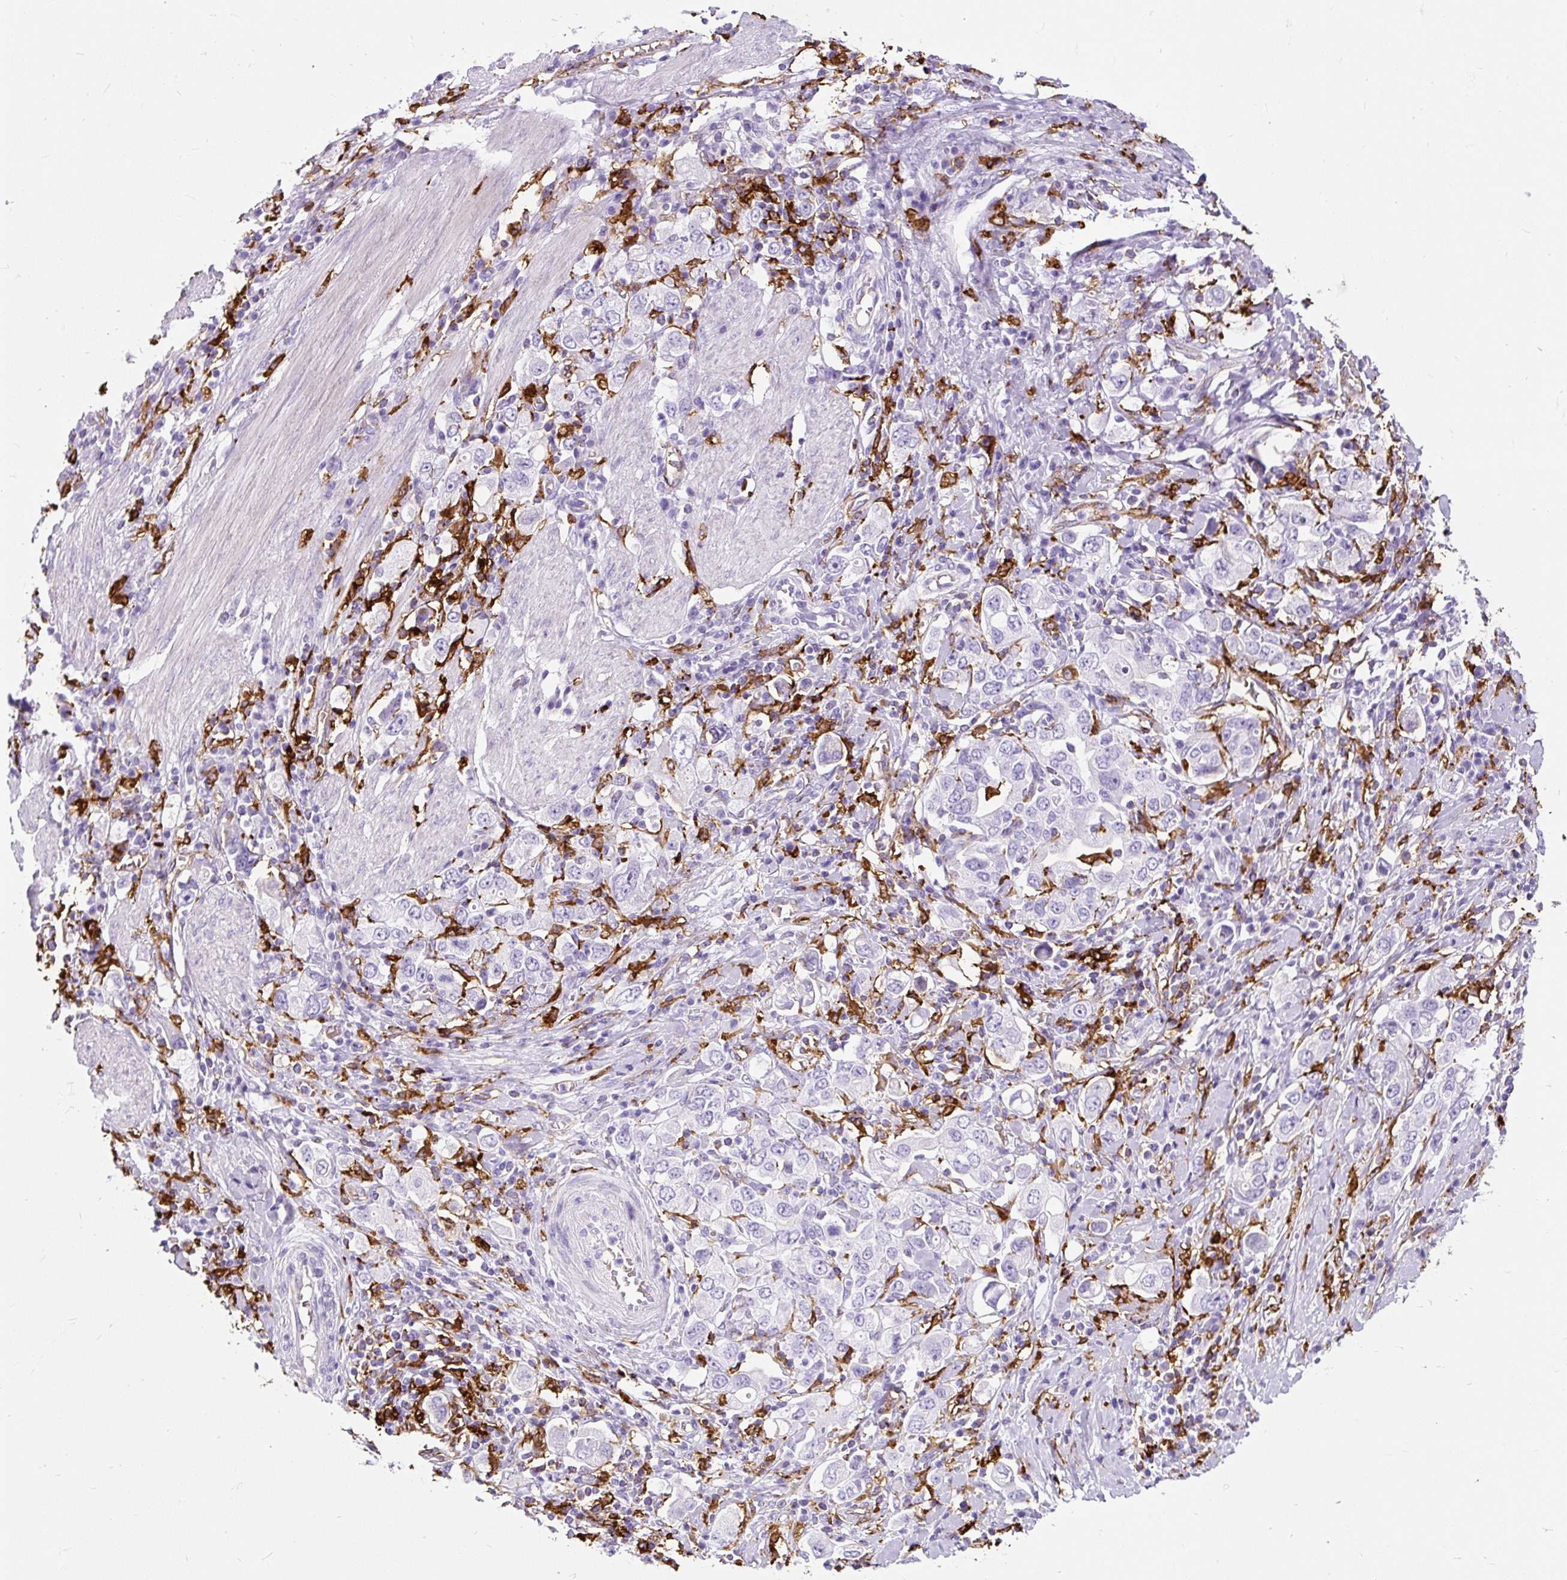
{"staining": {"intensity": "negative", "quantity": "none", "location": "none"}, "tissue": "stomach cancer", "cell_type": "Tumor cells", "image_type": "cancer", "snomed": [{"axis": "morphology", "description": "Adenocarcinoma, NOS"}, {"axis": "topography", "description": "Stomach, upper"}], "caption": "Immunohistochemistry image of stomach cancer (adenocarcinoma) stained for a protein (brown), which displays no positivity in tumor cells.", "gene": "HLA-DRA", "patient": {"sex": "male", "age": 62}}